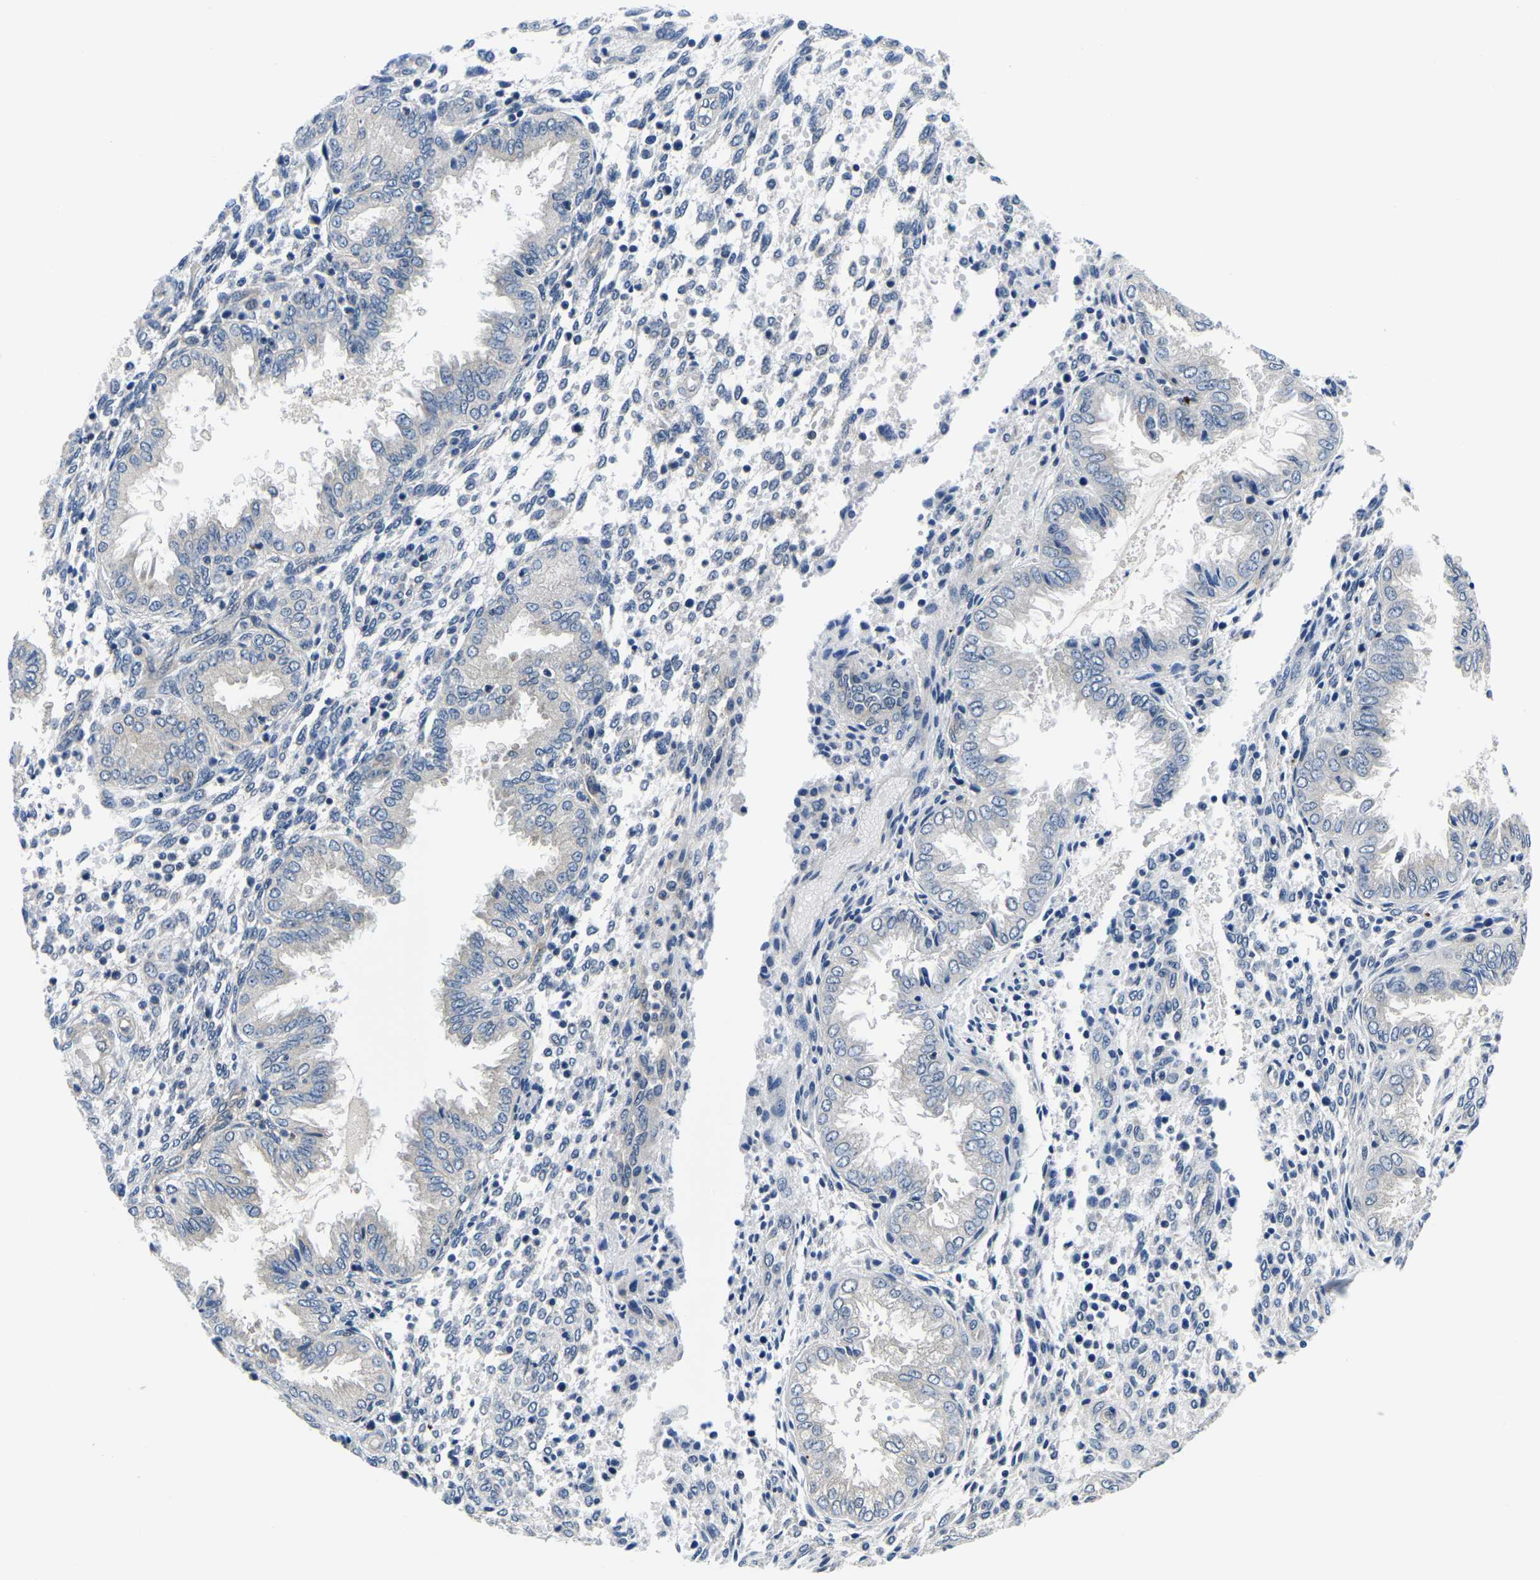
{"staining": {"intensity": "weak", "quantity": "<25%", "location": "cytoplasmic/membranous"}, "tissue": "endometrium", "cell_type": "Cells in endometrial stroma", "image_type": "normal", "snomed": [{"axis": "morphology", "description": "Normal tissue, NOS"}, {"axis": "topography", "description": "Endometrium"}], "caption": "IHC histopathology image of normal endometrium: human endometrium stained with DAB (3,3'-diaminobenzidine) exhibits no significant protein staining in cells in endometrial stroma. The staining was performed using DAB to visualize the protein expression in brown, while the nuclei were stained in blue with hematoxylin (Magnification: 20x).", "gene": "GSK3B", "patient": {"sex": "female", "age": 33}}